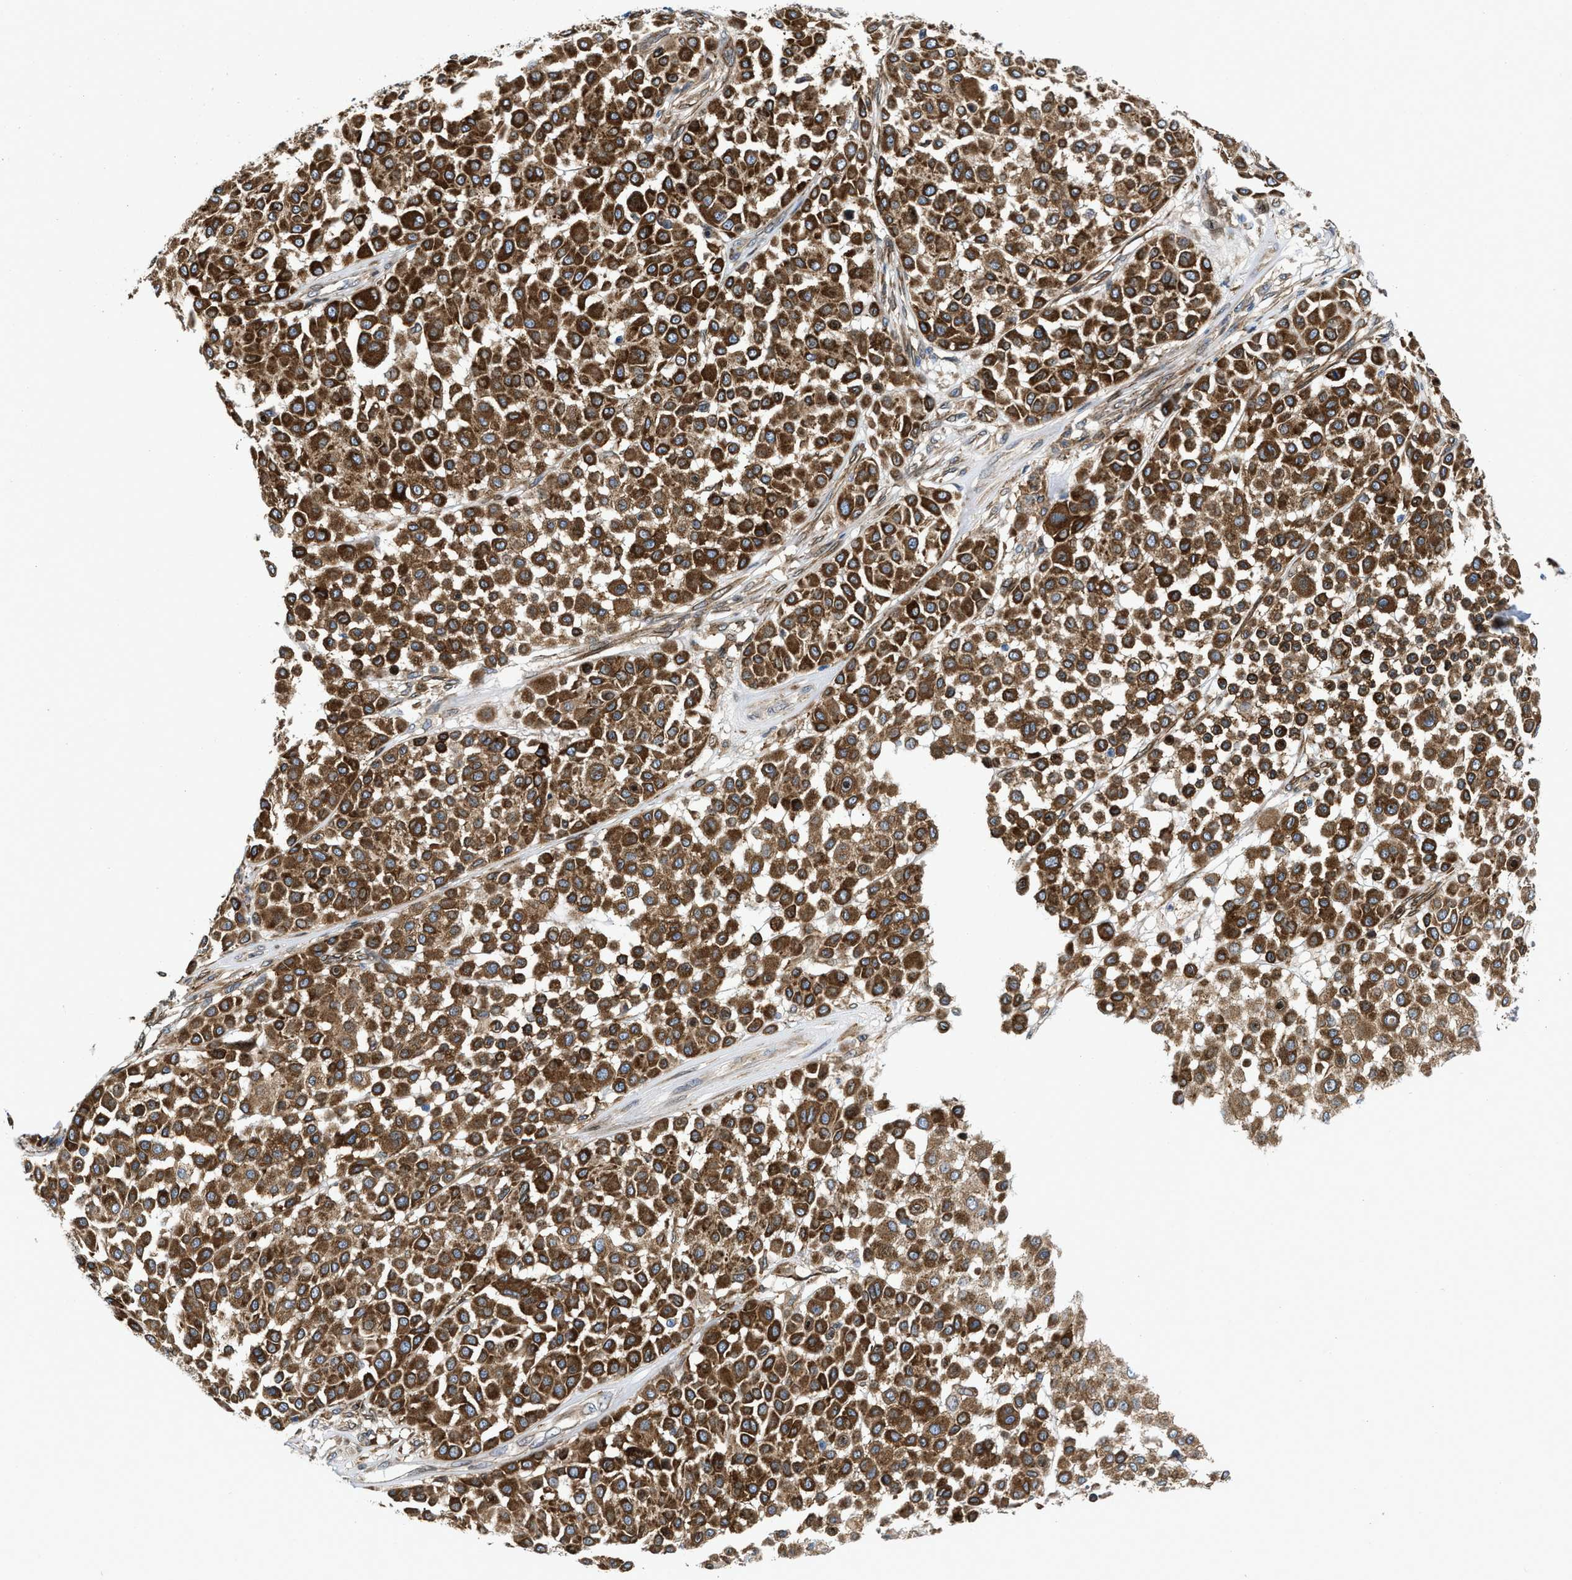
{"staining": {"intensity": "strong", "quantity": ">75%", "location": "cytoplasmic/membranous"}, "tissue": "melanoma", "cell_type": "Tumor cells", "image_type": "cancer", "snomed": [{"axis": "morphology", "description": "Malignant melanoma, Metastatic site"}, {"axis": "topography", "description": "Soft tissue"}], "caption": "Melanoma stained with a brown dye exhibits strong cytoplasmic/membranous positive positivity in approximately >75% of tumor cells.", "gene": "ERLIN2", "patient": {"sex": "male", "age": 41}}